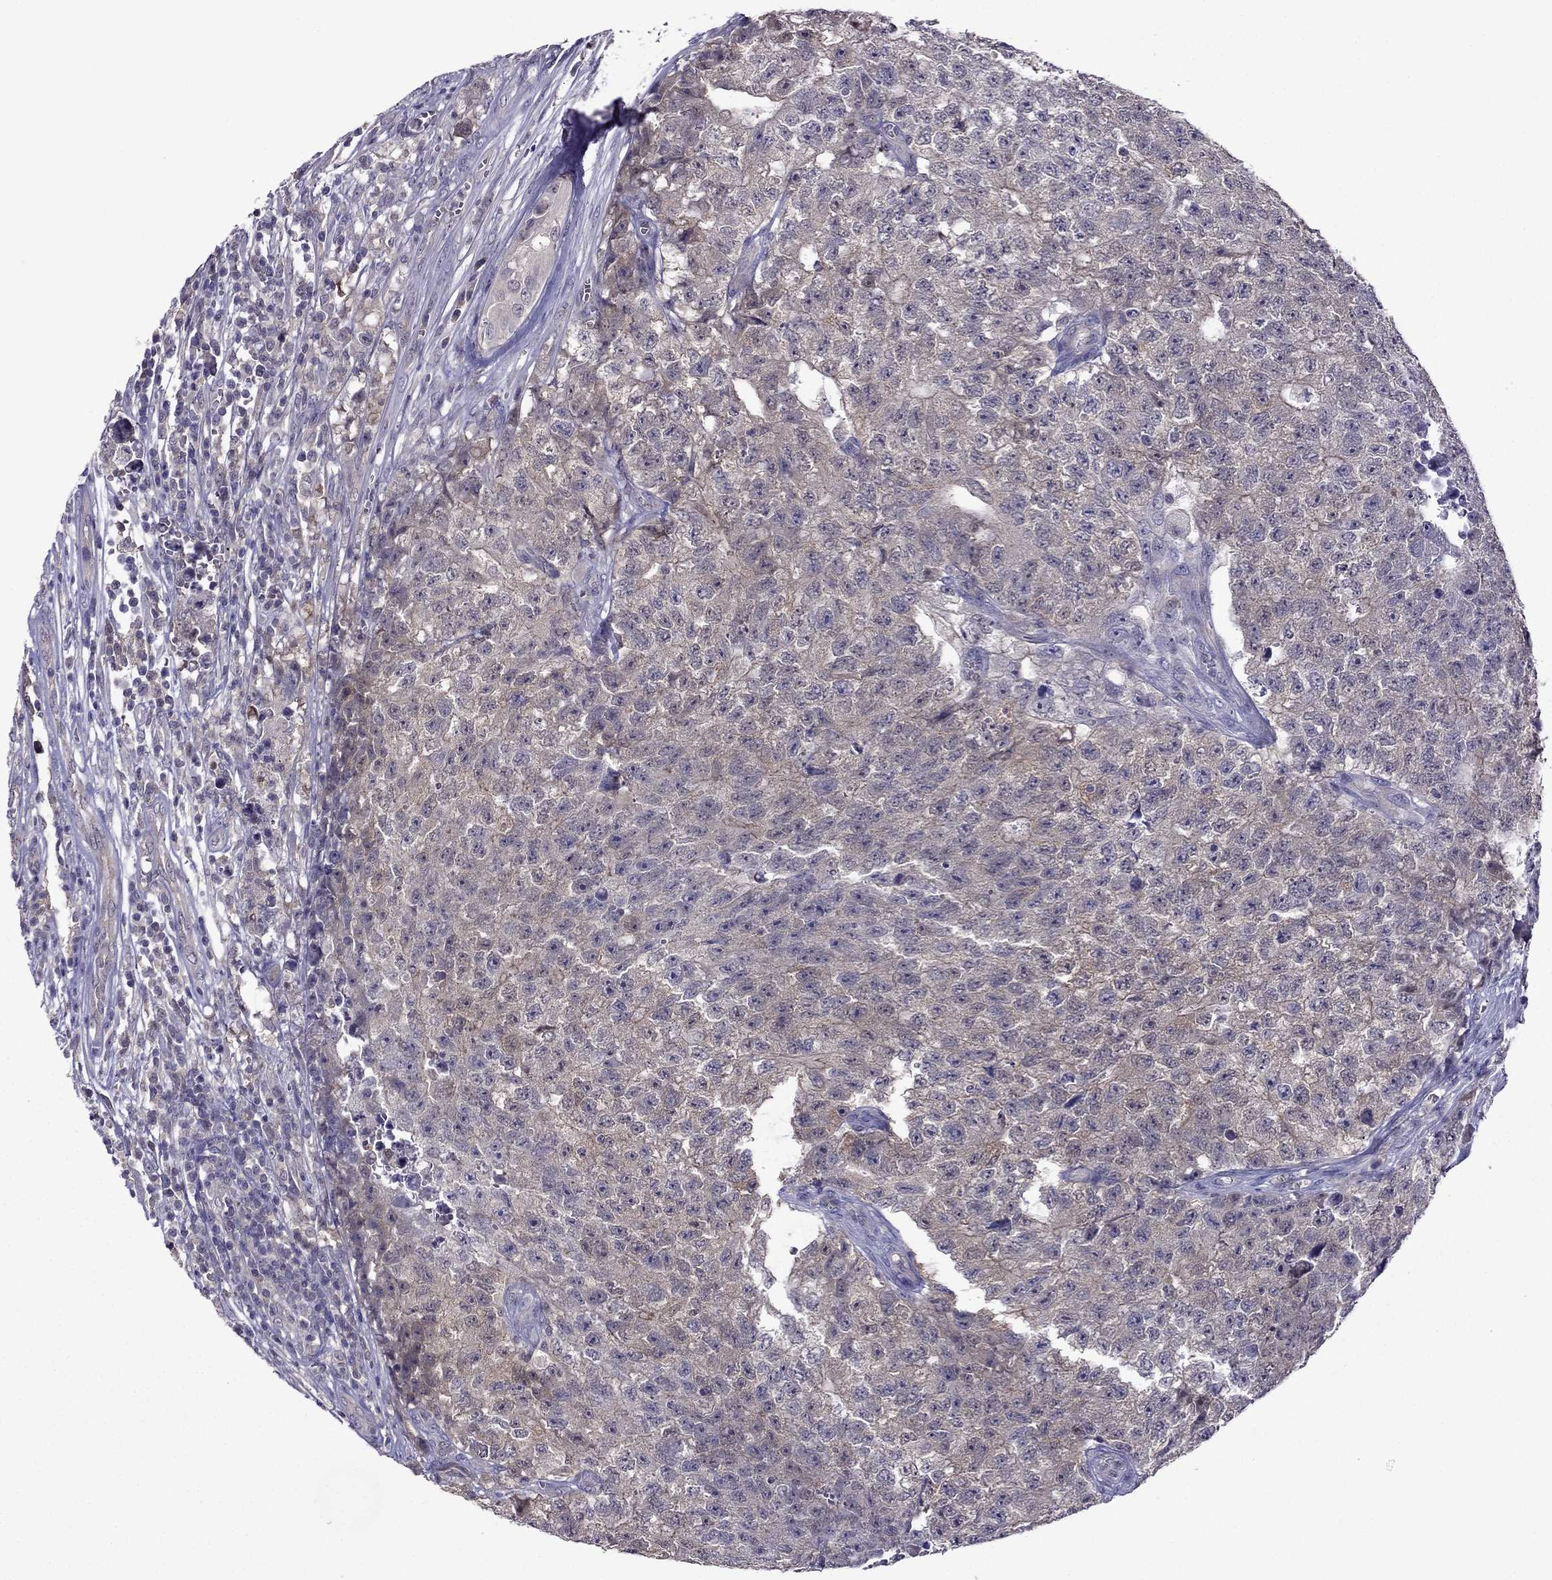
{"staining": {"intensity": "weak", "quantity": ">75%", "location": "cytoplasmic/membranous"}, "tissue": "testis cancer", "cell_type": "Tumor cells", "image_type": "cancer", "snomed": [{"axis": "morphology", "description": "Seminoma, NOS"}, {"axis": "morphology", "description": "Carcinoma, Embryonal, NOS"}, {"axis": "topography", "description": "Testis"}], "caption": "High-power microscopy captured an immunohistochemistry (IHC) image of testis seminoma, revealing weak cytoplasmic/membranous positivity in about >75% of tumor cells.", "gene": "CDK5", "patient": {"sex": "male", "age": 22}}